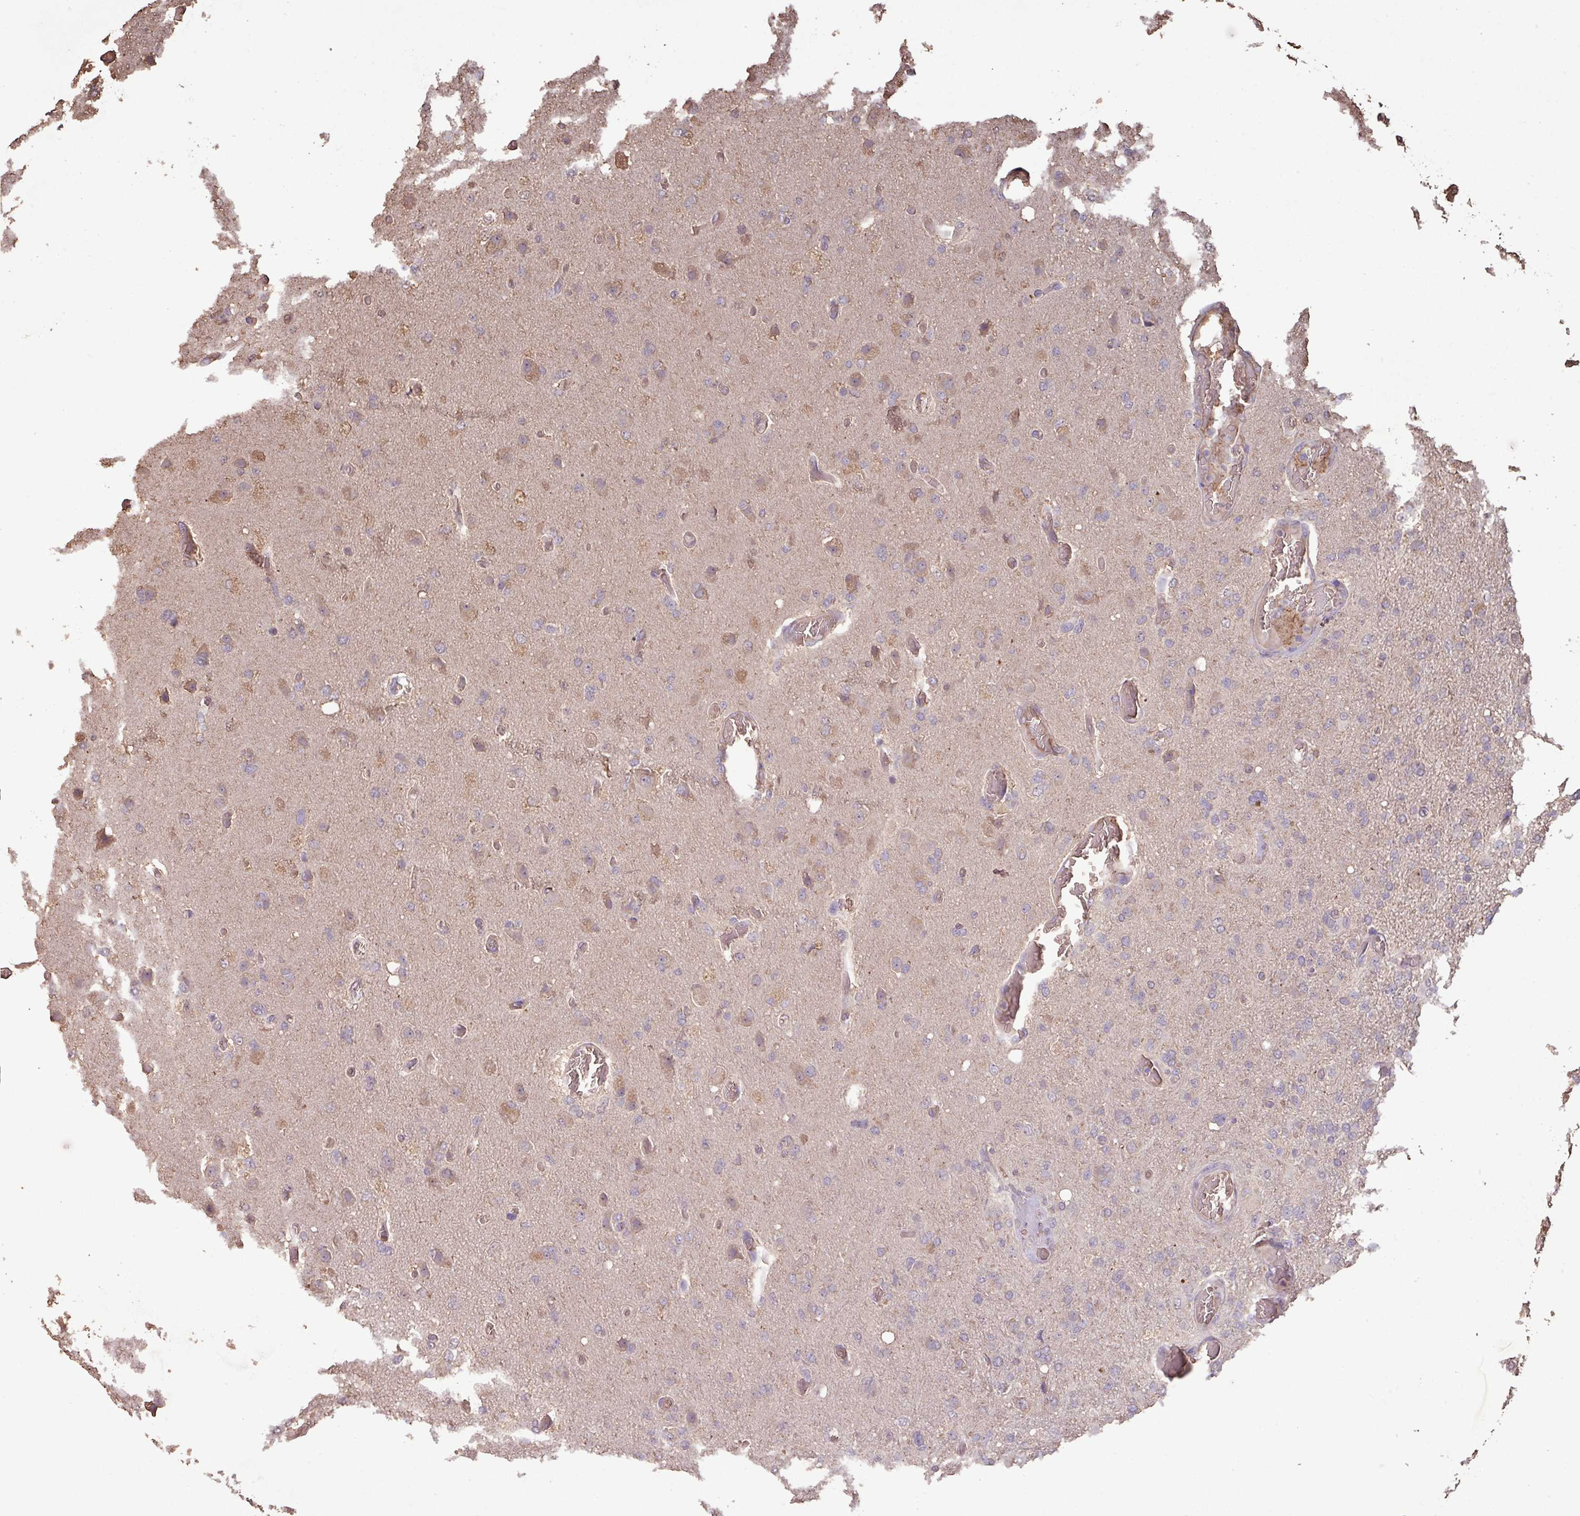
{"staining": {"intensity": "negative", "quantity": "none", "location": "none"}, "tissue": "glioma", "cell_type": "Tumor cells", "image_type": "cancer", "snomed": [{"axis": "morphology", "description": "Glioma, malignant, High grade"}, {"axis": "topography", "description": "Brain"}], "caption": "Glioma was stained to show a protein in brown. There is no significant staining in tumor cells.", "gene": "CAMK2B", "patient": {"sex": "female", "age": 74}}